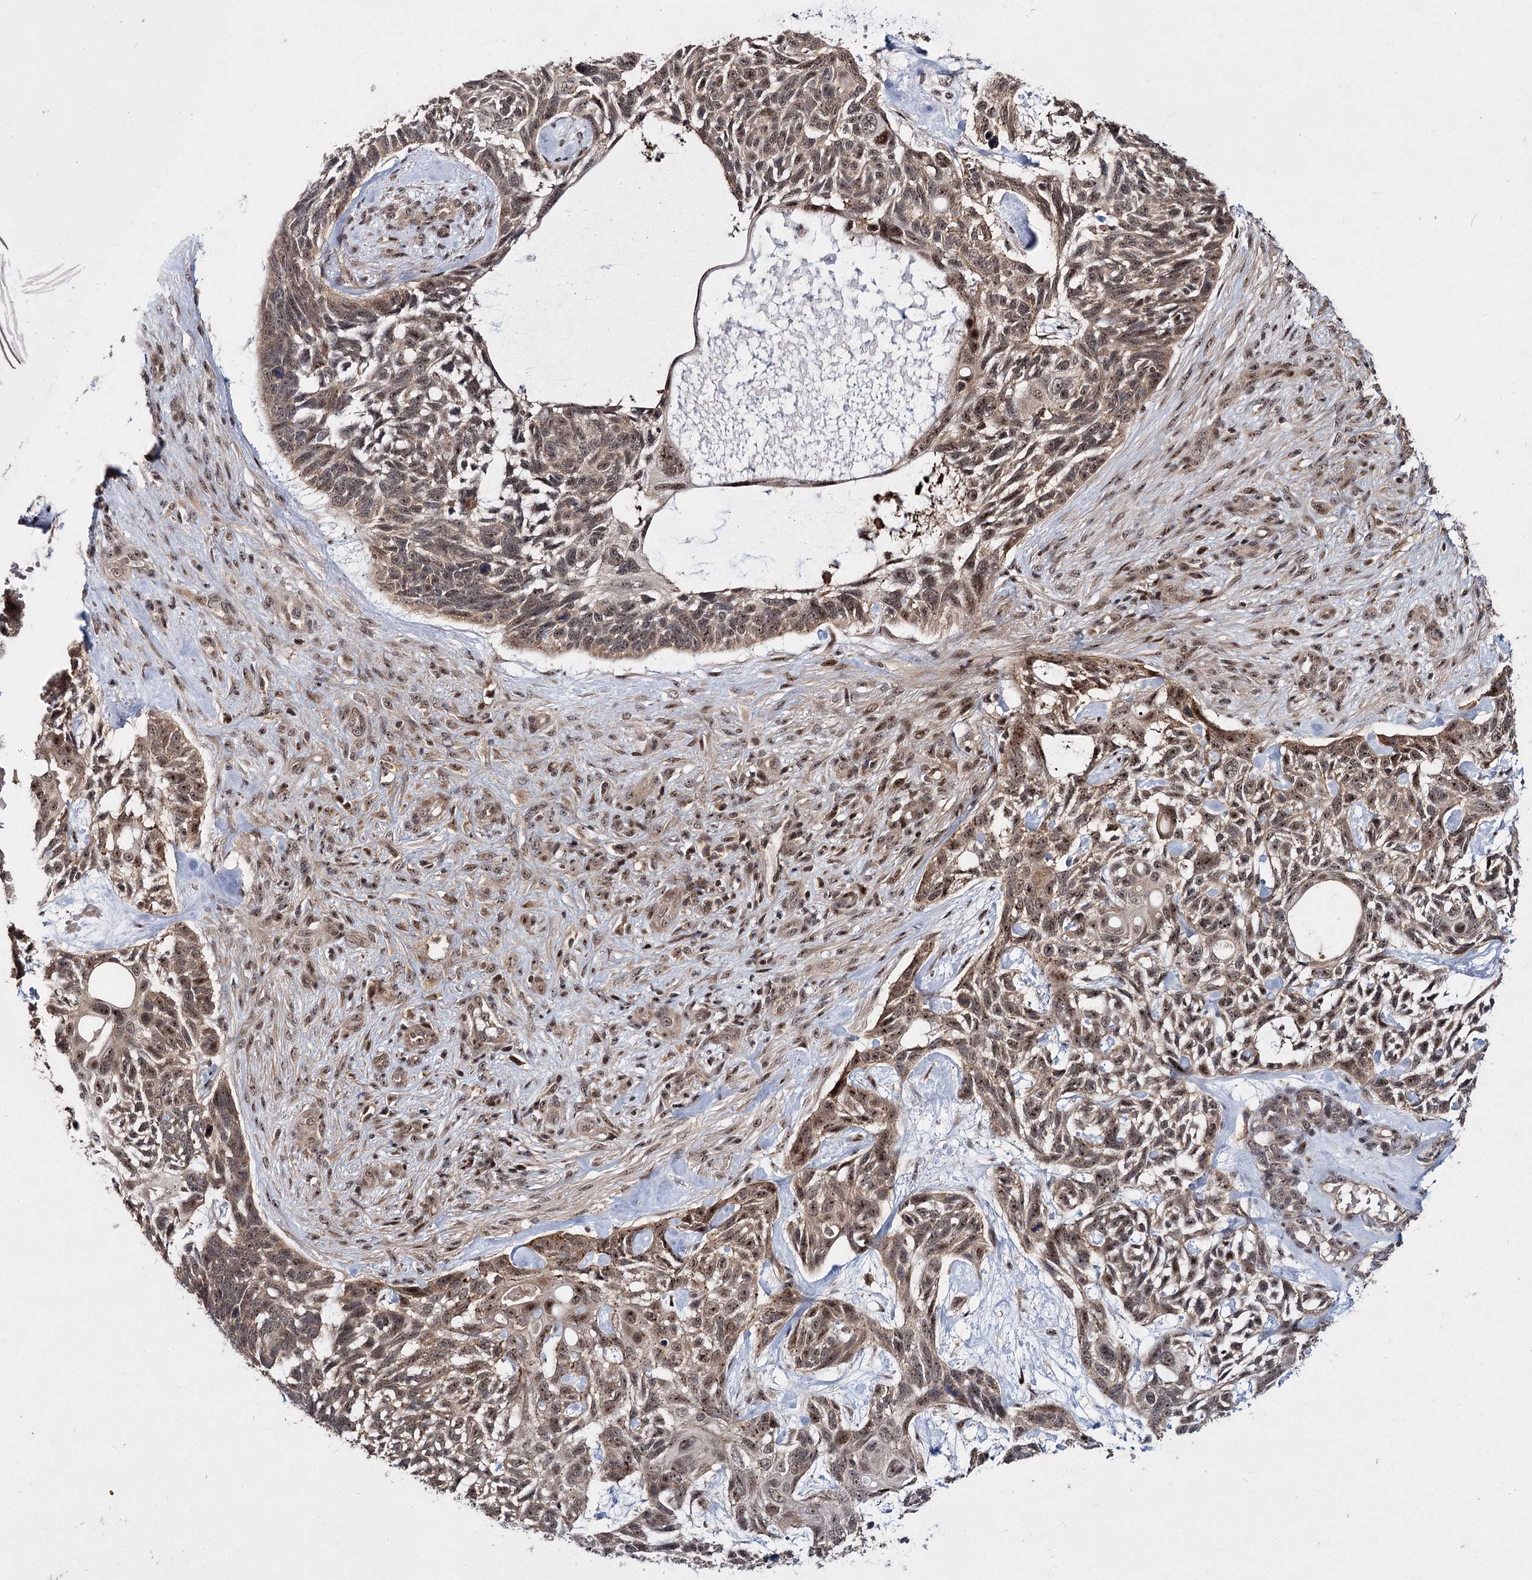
{"staining": {"intensity": "moderate", "quantity": ">75%", "location": "cytoplasmic/membranous,nuclear"}, "tissue": "skin cancer", "cell_type": "Tumor cells", "image_type": "cancer", "snomed": [{"axis": "morphology", "description": "Basal cell carcinoma"}, {"axis": "topography", "description": "Skin"}], "caption": "The histopathology image exhibits immunohistochemical staining of skin cancer (basal cell carcinoma). There is moderate cytoplasmic/membranous and nuclear positivity is present in about >75% of tumor cells.", "gene": "MKNK2", "patient": {"sex": "male", "age": 88}}